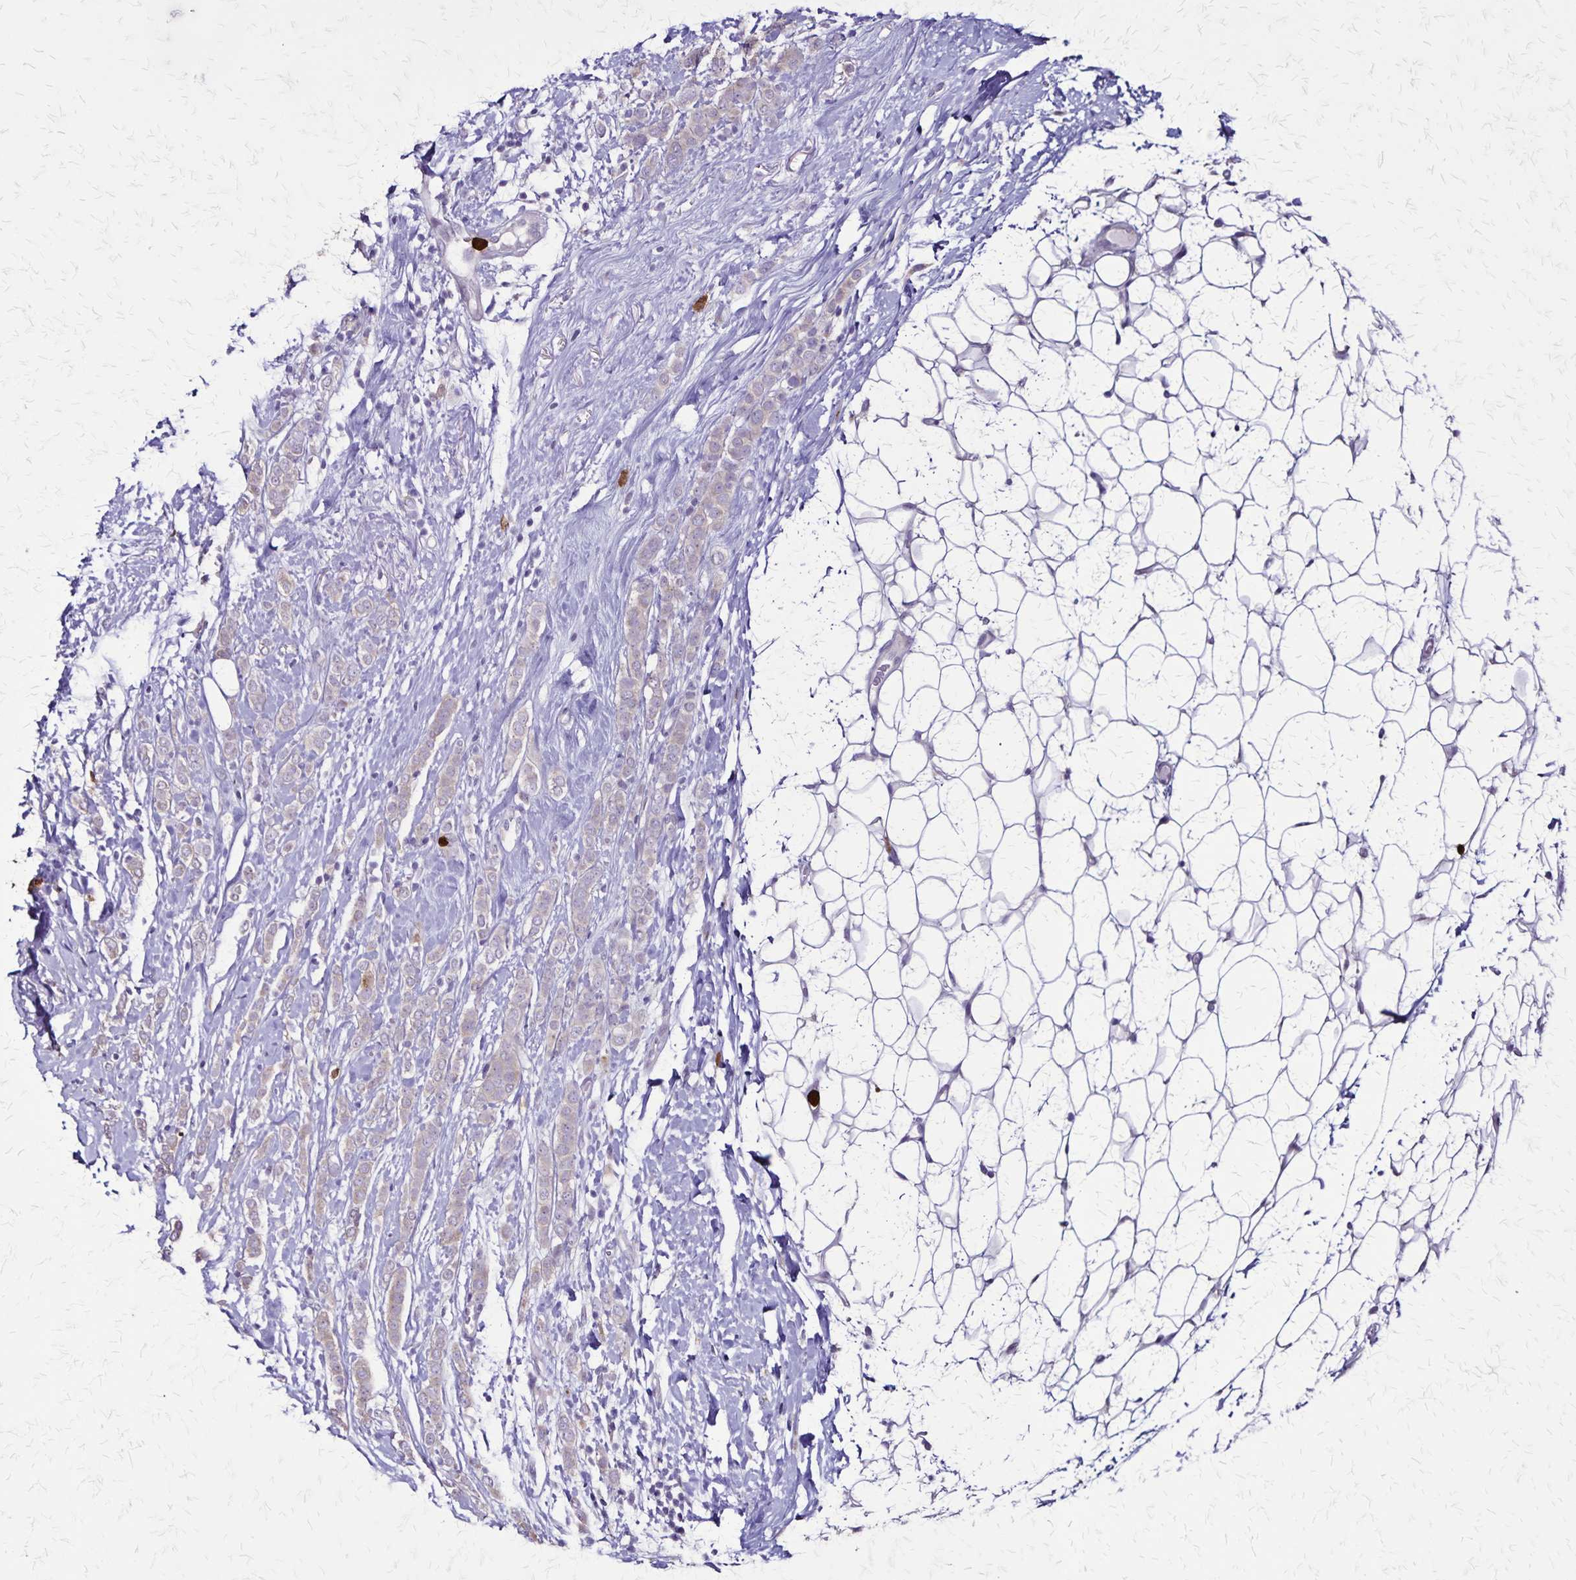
{"staining": {"intensity": "weak", "quantity": "<25%", "location": "cytoplasmic/membranous"}, "tissue": "breast cancer", "cell_type": "Tumor cells", "image_type": "cancer", "snomed": [{"axis": "morphology", "description": "Lobular carcinoma"}, {"axis": "topography", "description": "Breast"}], "caption": "Breast cancer (lobular carcinoma) was stained to show a protein in brown. There is no significant positivity in tumor cells.", "gene": "ULBP3", "patient": {"sex": "female", "age": 49}}